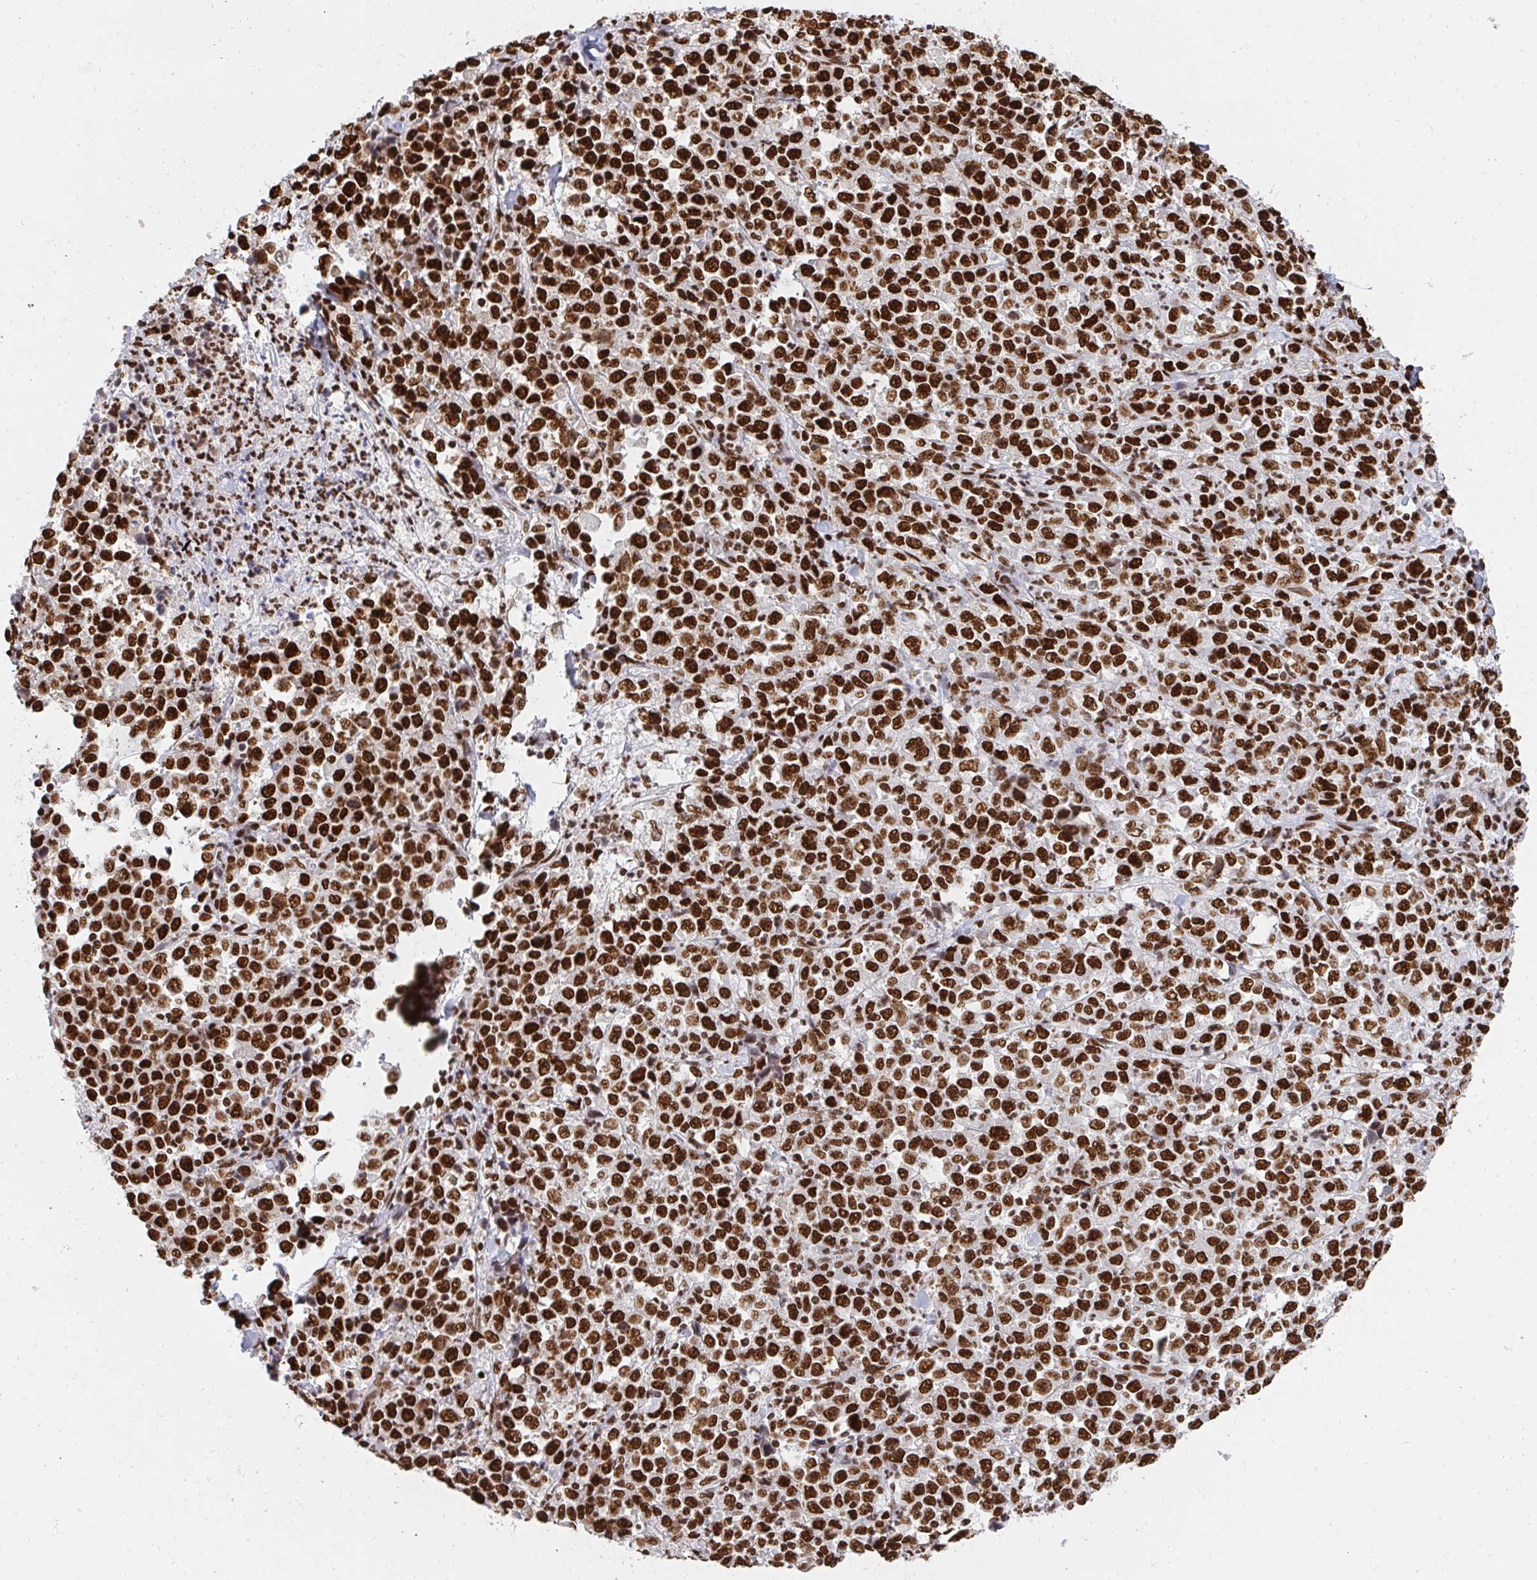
{"staining": {"intensity": "strong", "quantity": ">75%", "location": "nuclear"}, "tissue": "stomach cancer", "cell_type": "Tumor cells", "image_type": "cancer", "snomed": [{"axis": "morphology", "description": "Normal tissue, NOS"}, {"axis": "morphology", "description": "Adenocarcinoma, NOS"}, {"axis": "topography", "description": "Stomach, upper"}, {"axis": "topography", "description": "Stomach"}], "caption": "Immunohistochemical staining of human stomach cancer (adenocarcinoma) exhibits high levels of strong nuclear positivity in approximately >75% of tumor cells.", "gene": "HNRNPL", "patient": {"sex": "male", "age": 59}}